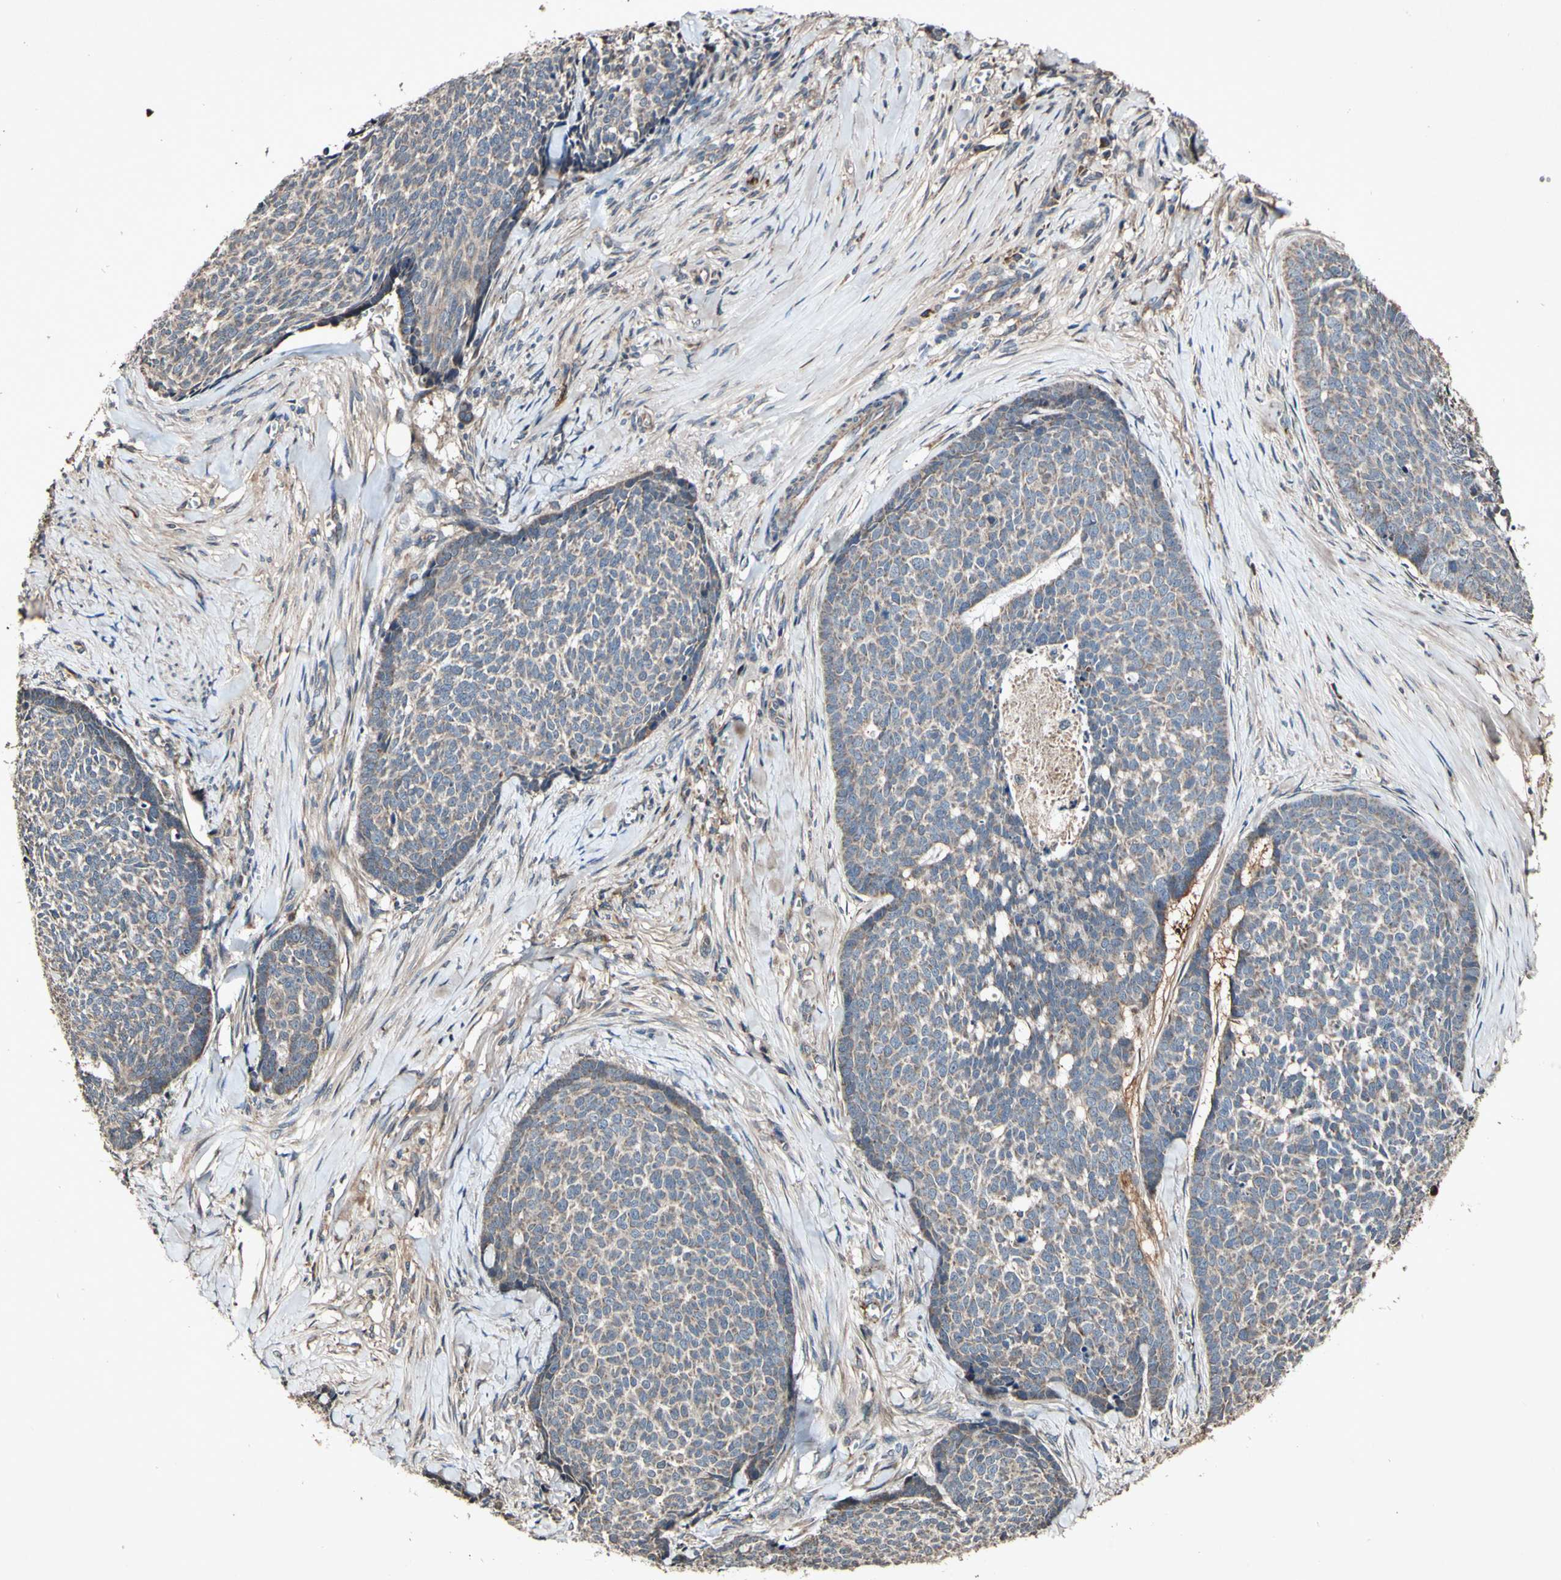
{"staining": {"intensity": "weak", "quantity": ">75%", "location": "cytoplasmic/membranous"}, "tissue": "skin cancer", "cell_type": "Tumor cells", "image_type": "cancer", "snomed": [{"axis": "morphology", "description": "Basal cell carcinoma"}, {"axis": "topography", "description": "Skin"}], "caption": "Immunohistochemistry (IHC) image of neoplastic tissue: skin basal cell carcinoma stained using immunohistochemistry shows low levels of weak protein expression localized specifically in the cytoplasmic/membranous of tumor cells, appearing as a cytoplasmic/membranous brown color.", "gene": "PLAT", "patient": {"sex": "male", "age": 84}}